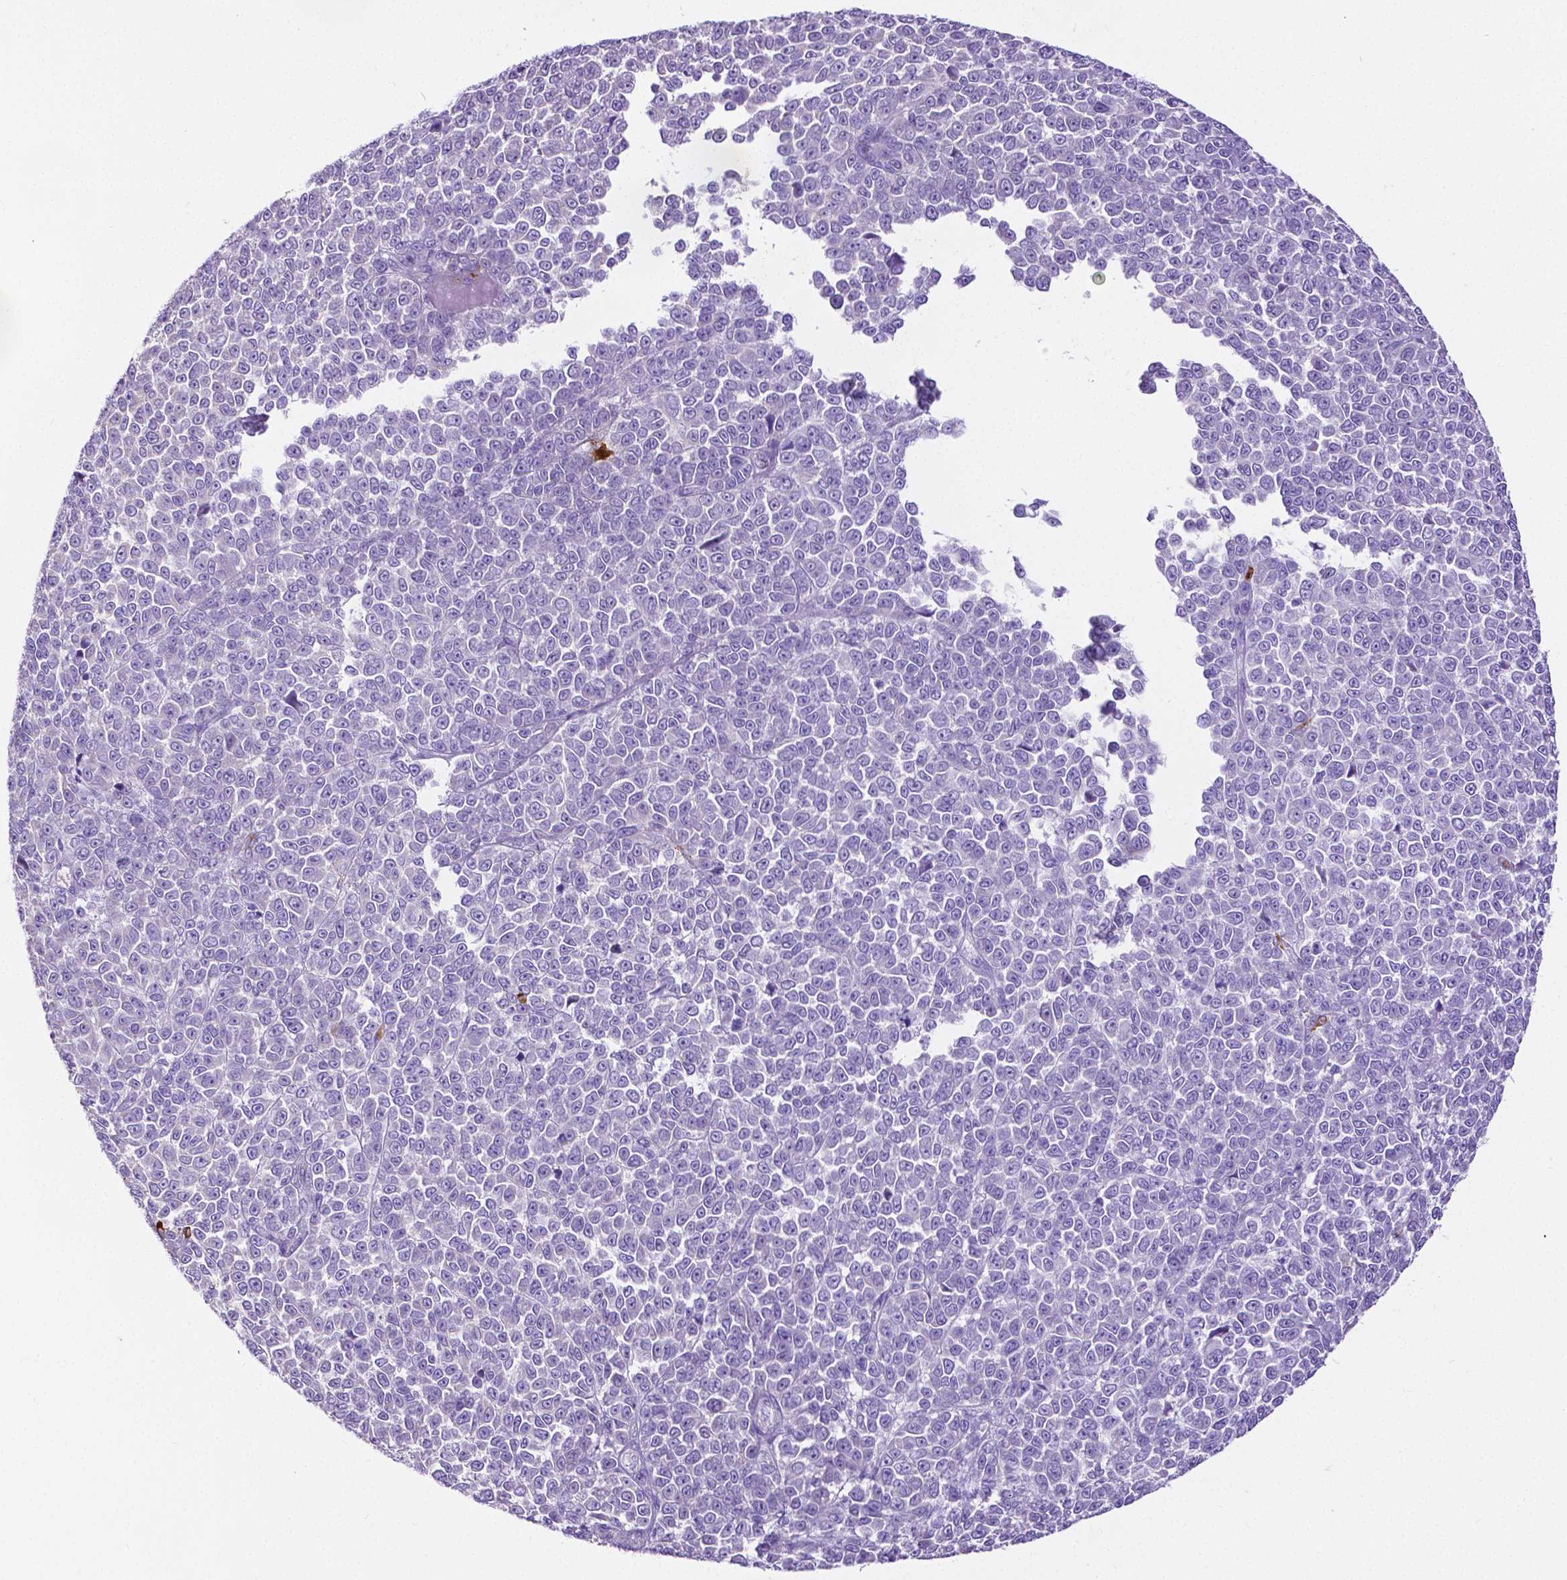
{"staining": {"intensity": "negative", "quantity": "none", "location": "none"}, "tissue": "melanoma", "cell_type": "Tumor cells", "image_type": "cancer", "snomed": [{"axis": "morphology", "description": "Malignant melanoma, NOS"}, {"axis": "topography", "description": "Skin"}], "caption": "High magnification brightfield microscopy of melanoma stained with DAB (3,3'-diaminobenzidine) (brown) and counterstained with hematoxylin (blue): tumor cells show no significant staining.", "gene": "MMP9", "patient": {"sex": "female", "age": 95}}